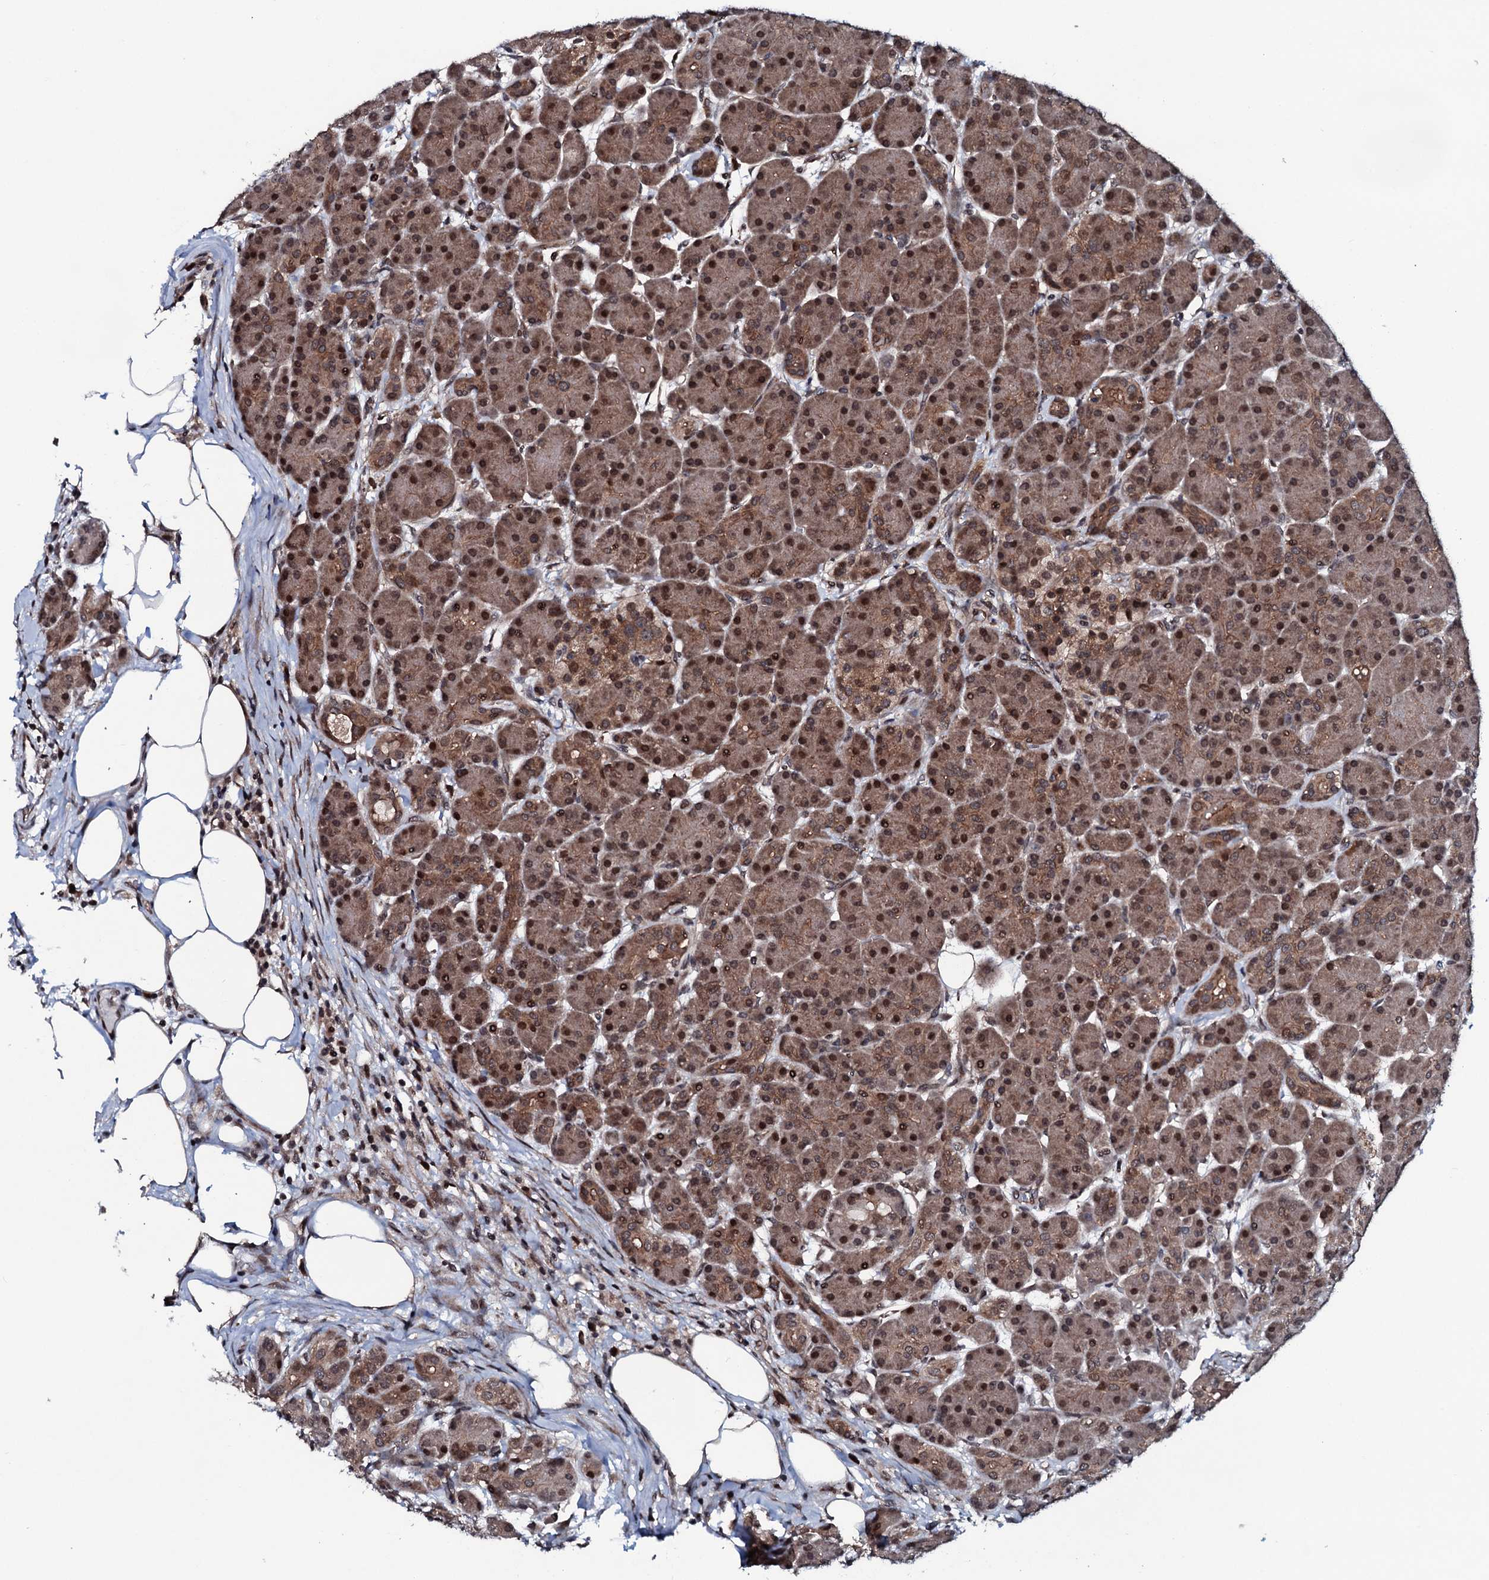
{"staining": {"intensity": "moderate", "quantity": ">75%", "location": "cytoplasmic/membranous,nuclear"}, "tissue": "pancreas", "cell_type": "Exocrine glandular cells", "image_type": "normal", "snomed": [{"axis": "morphology", "description": "Normal tissue, NOS"}, {"axis": "topography", "description": "Pancreas"}], "caption": "This photomicrograph reveals IHC staining of normal pancreas, with medium moderate cytoplasmic/membranous,nuclear positivity in about >75% of exocrine glandular cells.", "gene": "OGFOD2", "patient": {"sex": "male", "age": 63}}